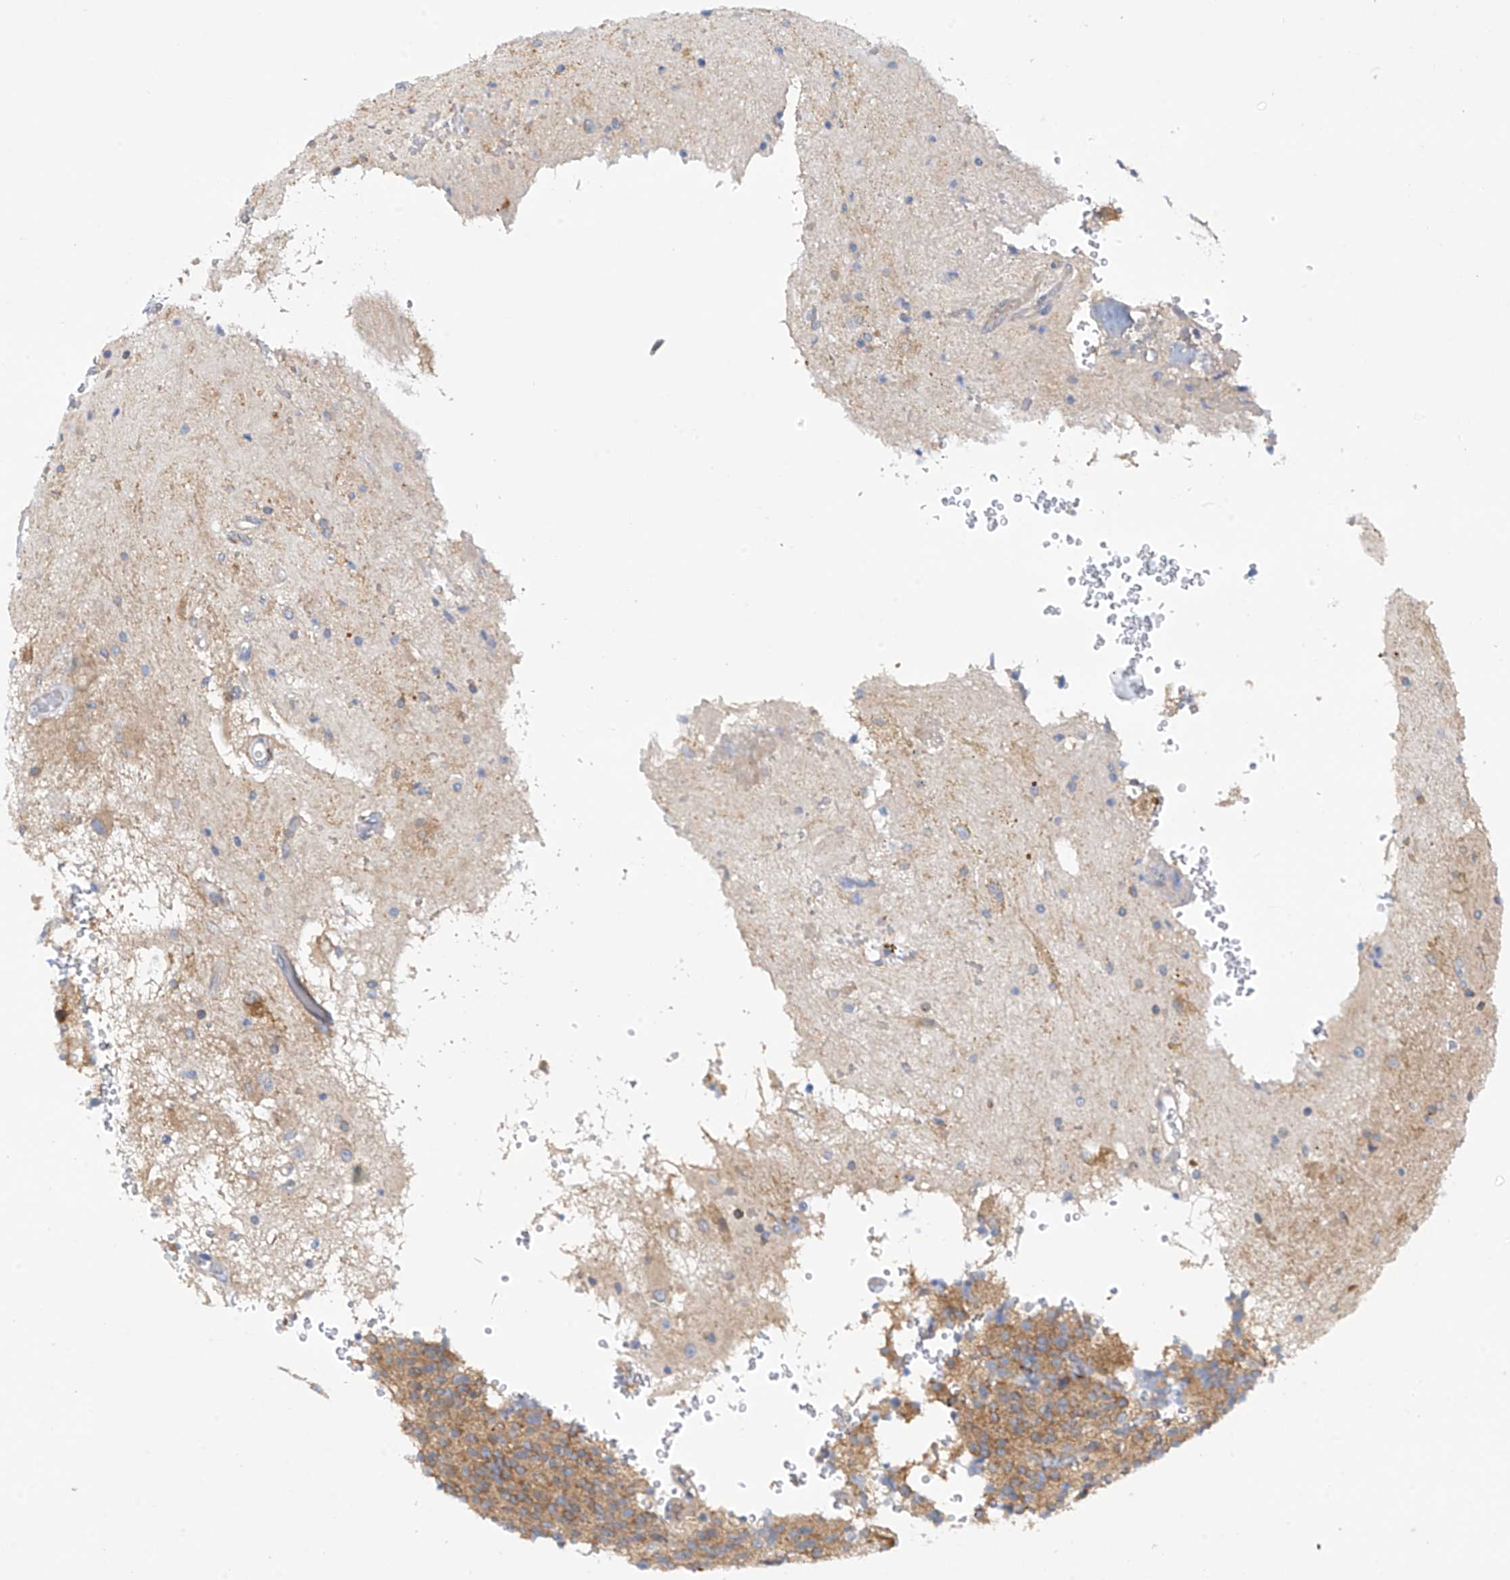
{"staining": {"intensity": "moderate", "quantity": "<25%", "location": "cytoplasmic/membranous"}, "tissue": "glioma", "cell_type": "Tumor cells", "image_type": "cancer", "snomed": [{"axis": "morphology", "description": "Glioma, malignant, High grade"}, {"axis": "topography", "description": "Brain"}], "caption": "Glioma stained with a brown dye shows moderate cytoplasmic/membranous positive expression in about <25% of tumor cells.", "gene": "REPS1", "patient": {"sex": "male", "age": 34}}